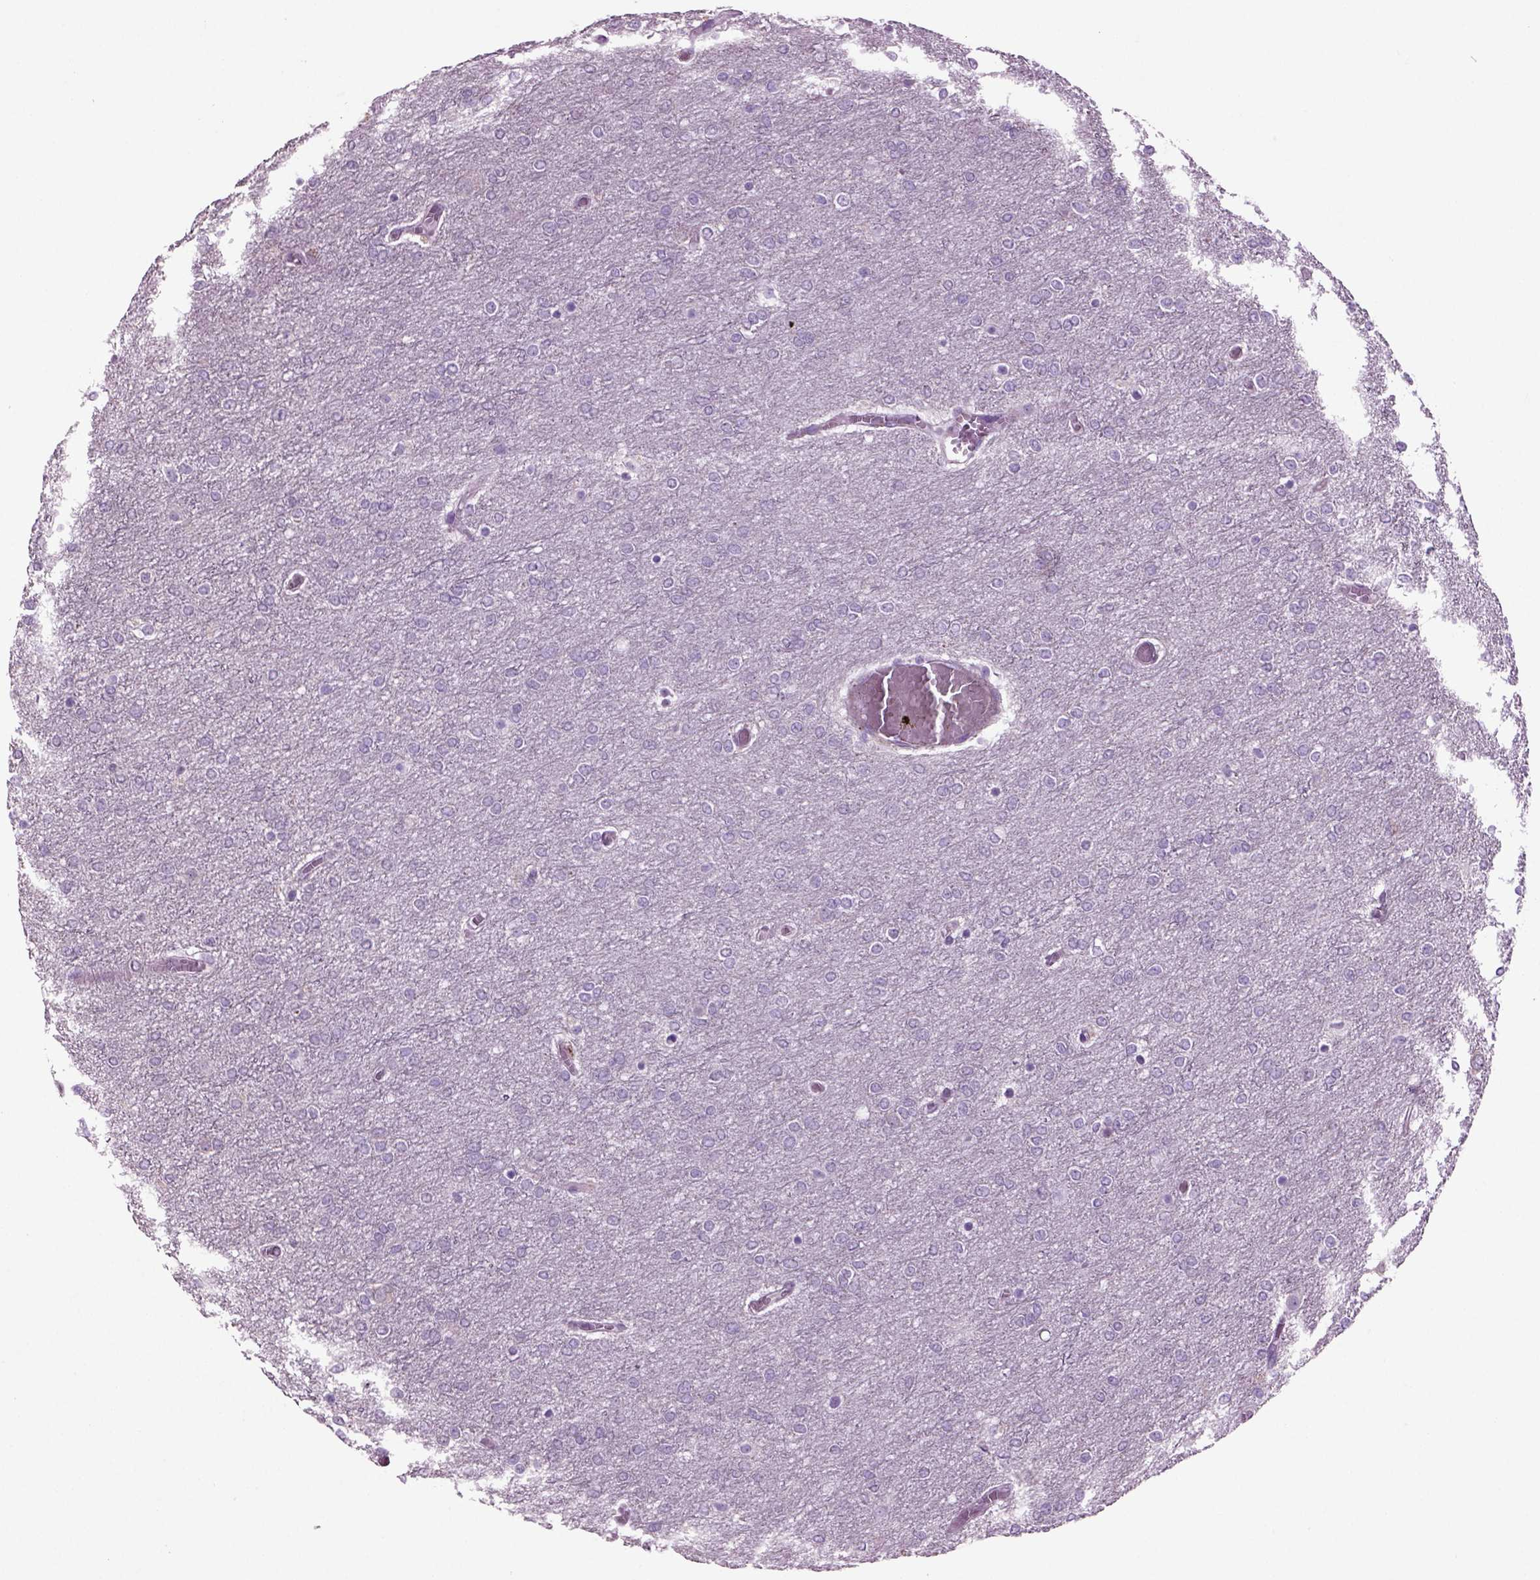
{"staining": {"intensity": "negative", "quantity": "none", "location": "none"}, "tissue": "glioma", "cell_type": "Tumor cells", "image_type": "cancer", "snomed": [{"axis": "morphology", "description": "Glioma, malignant, High grade"}, {"axis": "topography", "description": "Brain"}], "caption": "A photomicrograph of human high-grade glioma (malignant) is negative for staining in tumor cells.", "gene": "ARID3A", "patient": {"sex": "female", "age": 61}}